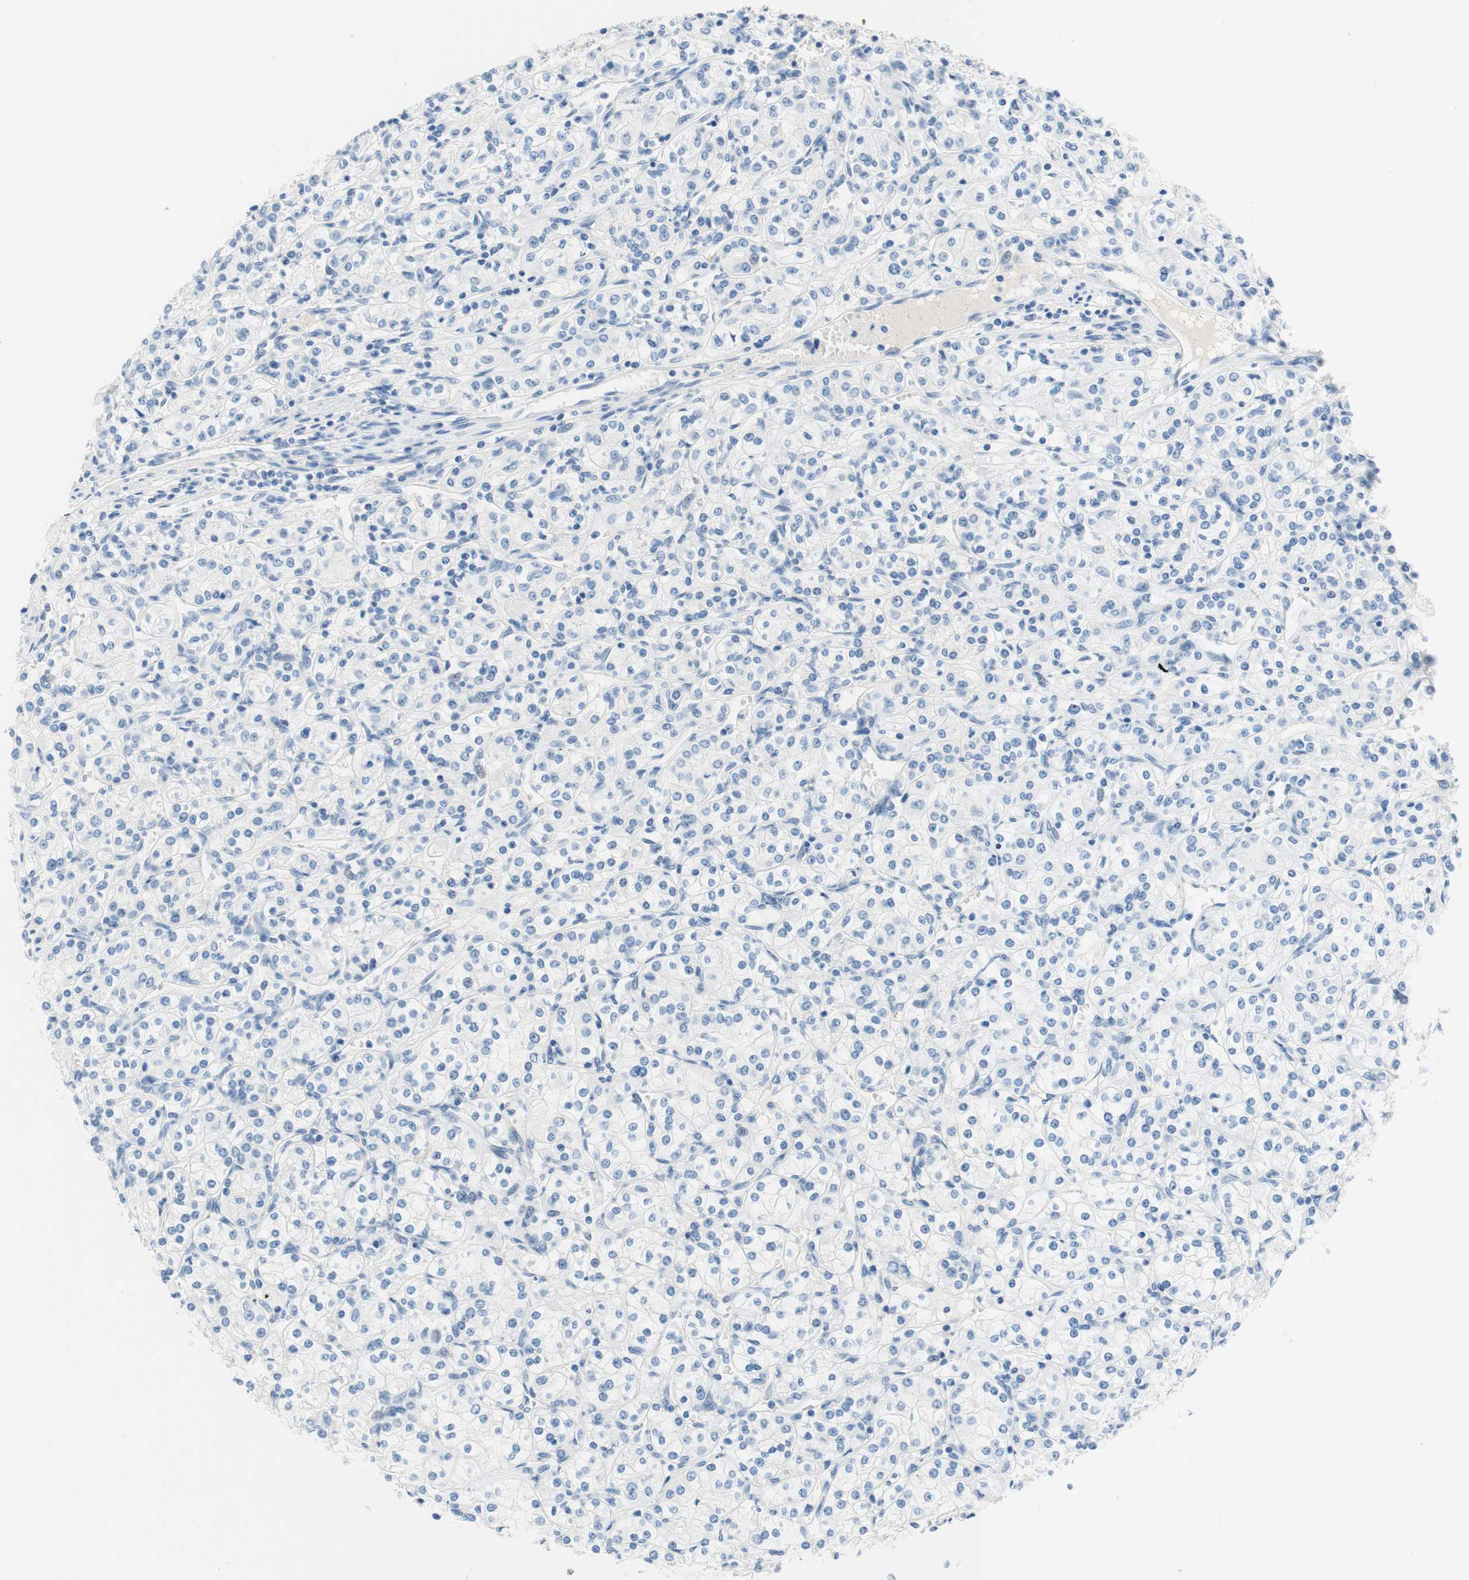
{"staining": {"intensity": "negative", "quantity": "none", "location": "none"}, "tissue": "renal cancer", "cell_type": "Tumor cells", "image_type": "cancer", "snomed": [{"axis": "morphology", "description": "Adenocarcinoma, NOS"}, {"axis": "topography", "description": "Kidney"}], "caption": "A micrograph of adenocarcinoma (renal) stained for a protein shows no brown staining in tumor cells. Nuclei are stained in blue.", "gene": "PASD1", "patient": {"sex": "male", "age": 77}}